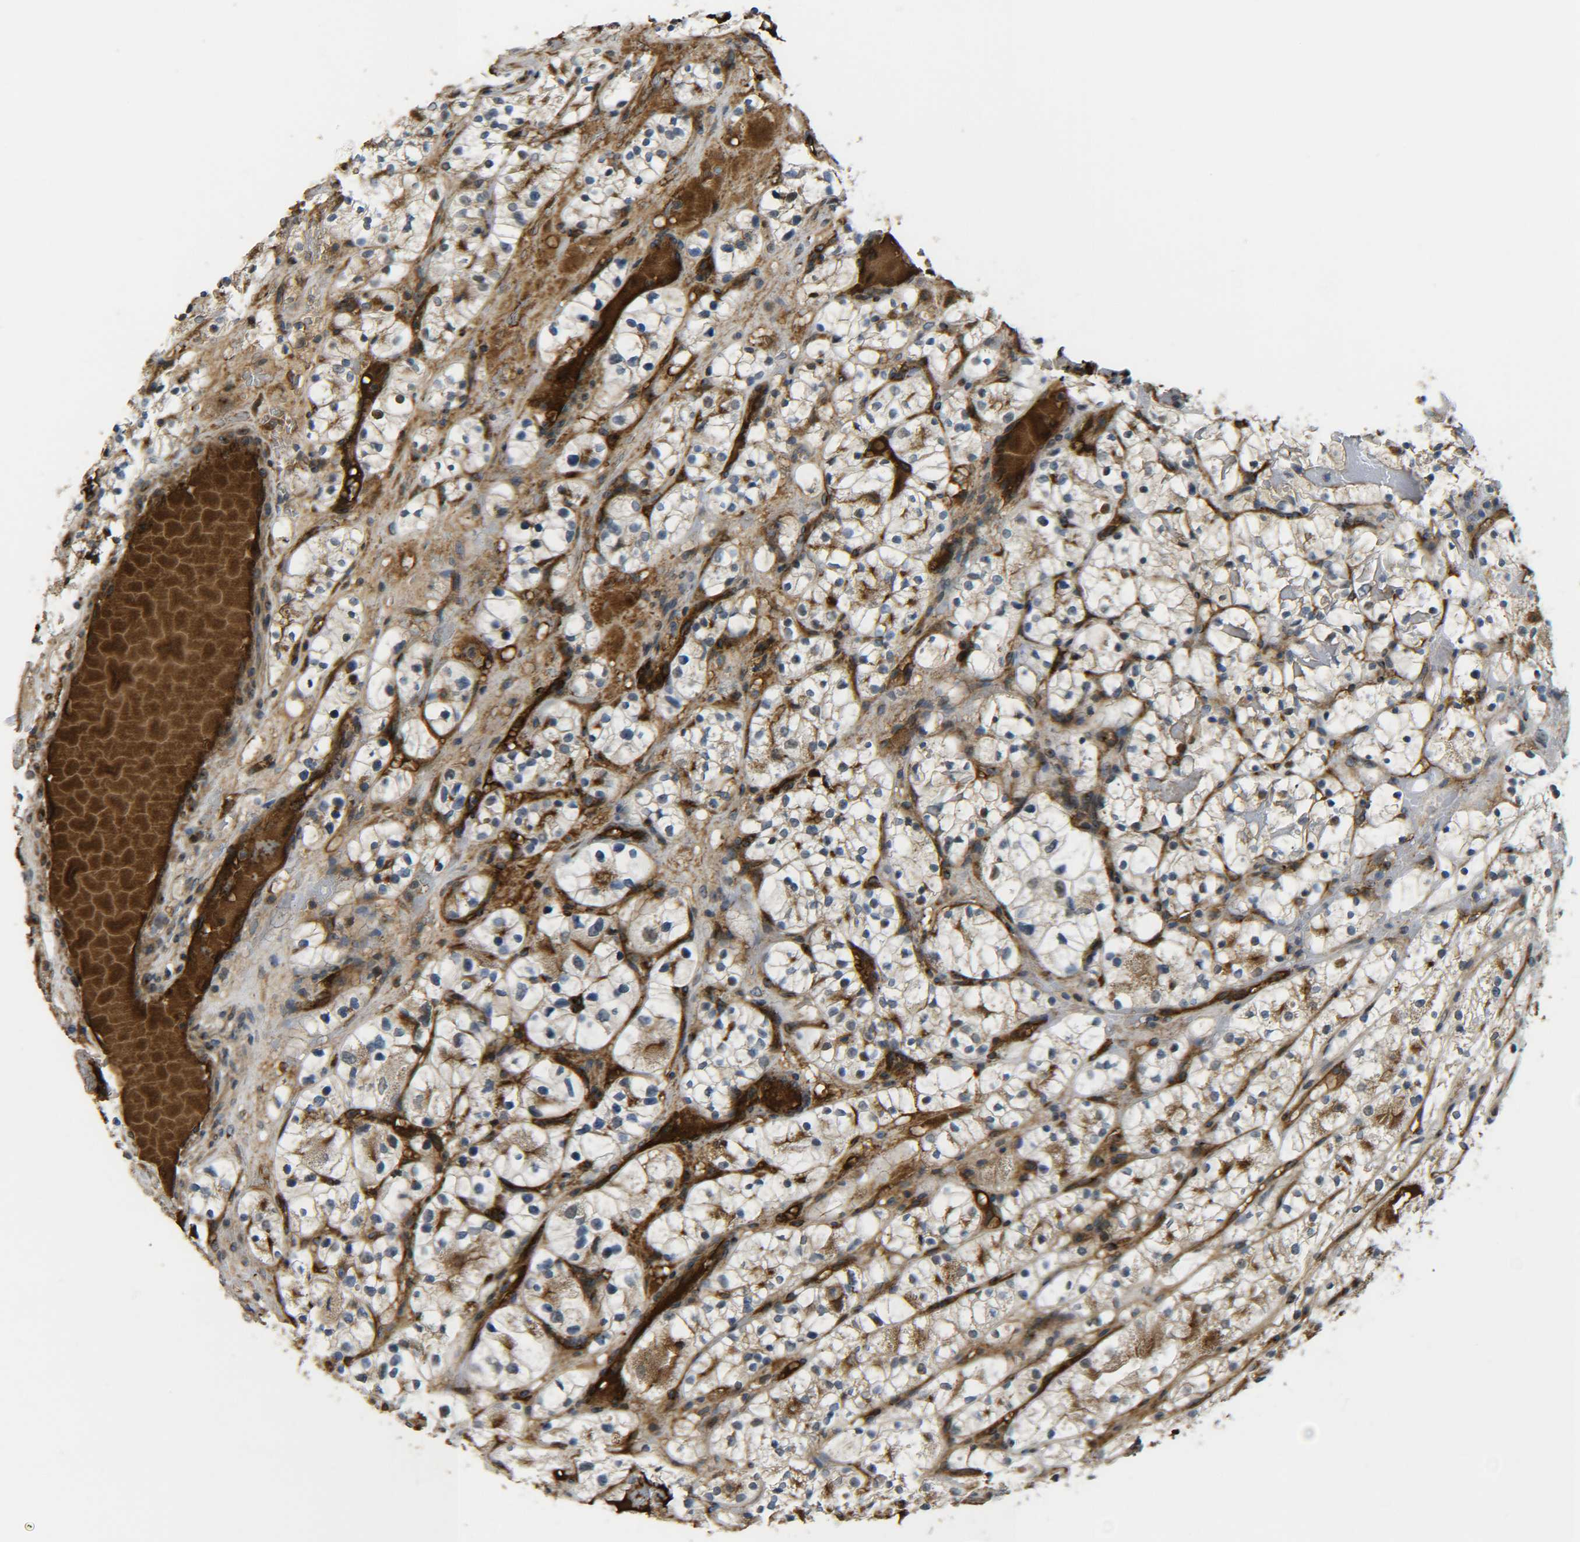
{"staining": {"intensity": "moderate", "quantity": ">75%", "location": "cytoplasmic/membranous"}, "tissue": "renal cancer", "cell_type": "Tumor cells", "image_type": "cancer", "snomed": [{"axis": "morphology", "description": "Adenocarcinoma, NOS"}, {"axis": "topography", "description": "Kidney"}], "caption": "Tumor cells display moderate cytoplasmic/membranous staining in approximately >75% of cells in adenocarcinoma (renal).", "gene": "ECE1", "patient": {"sex": "female", "age": 60}}